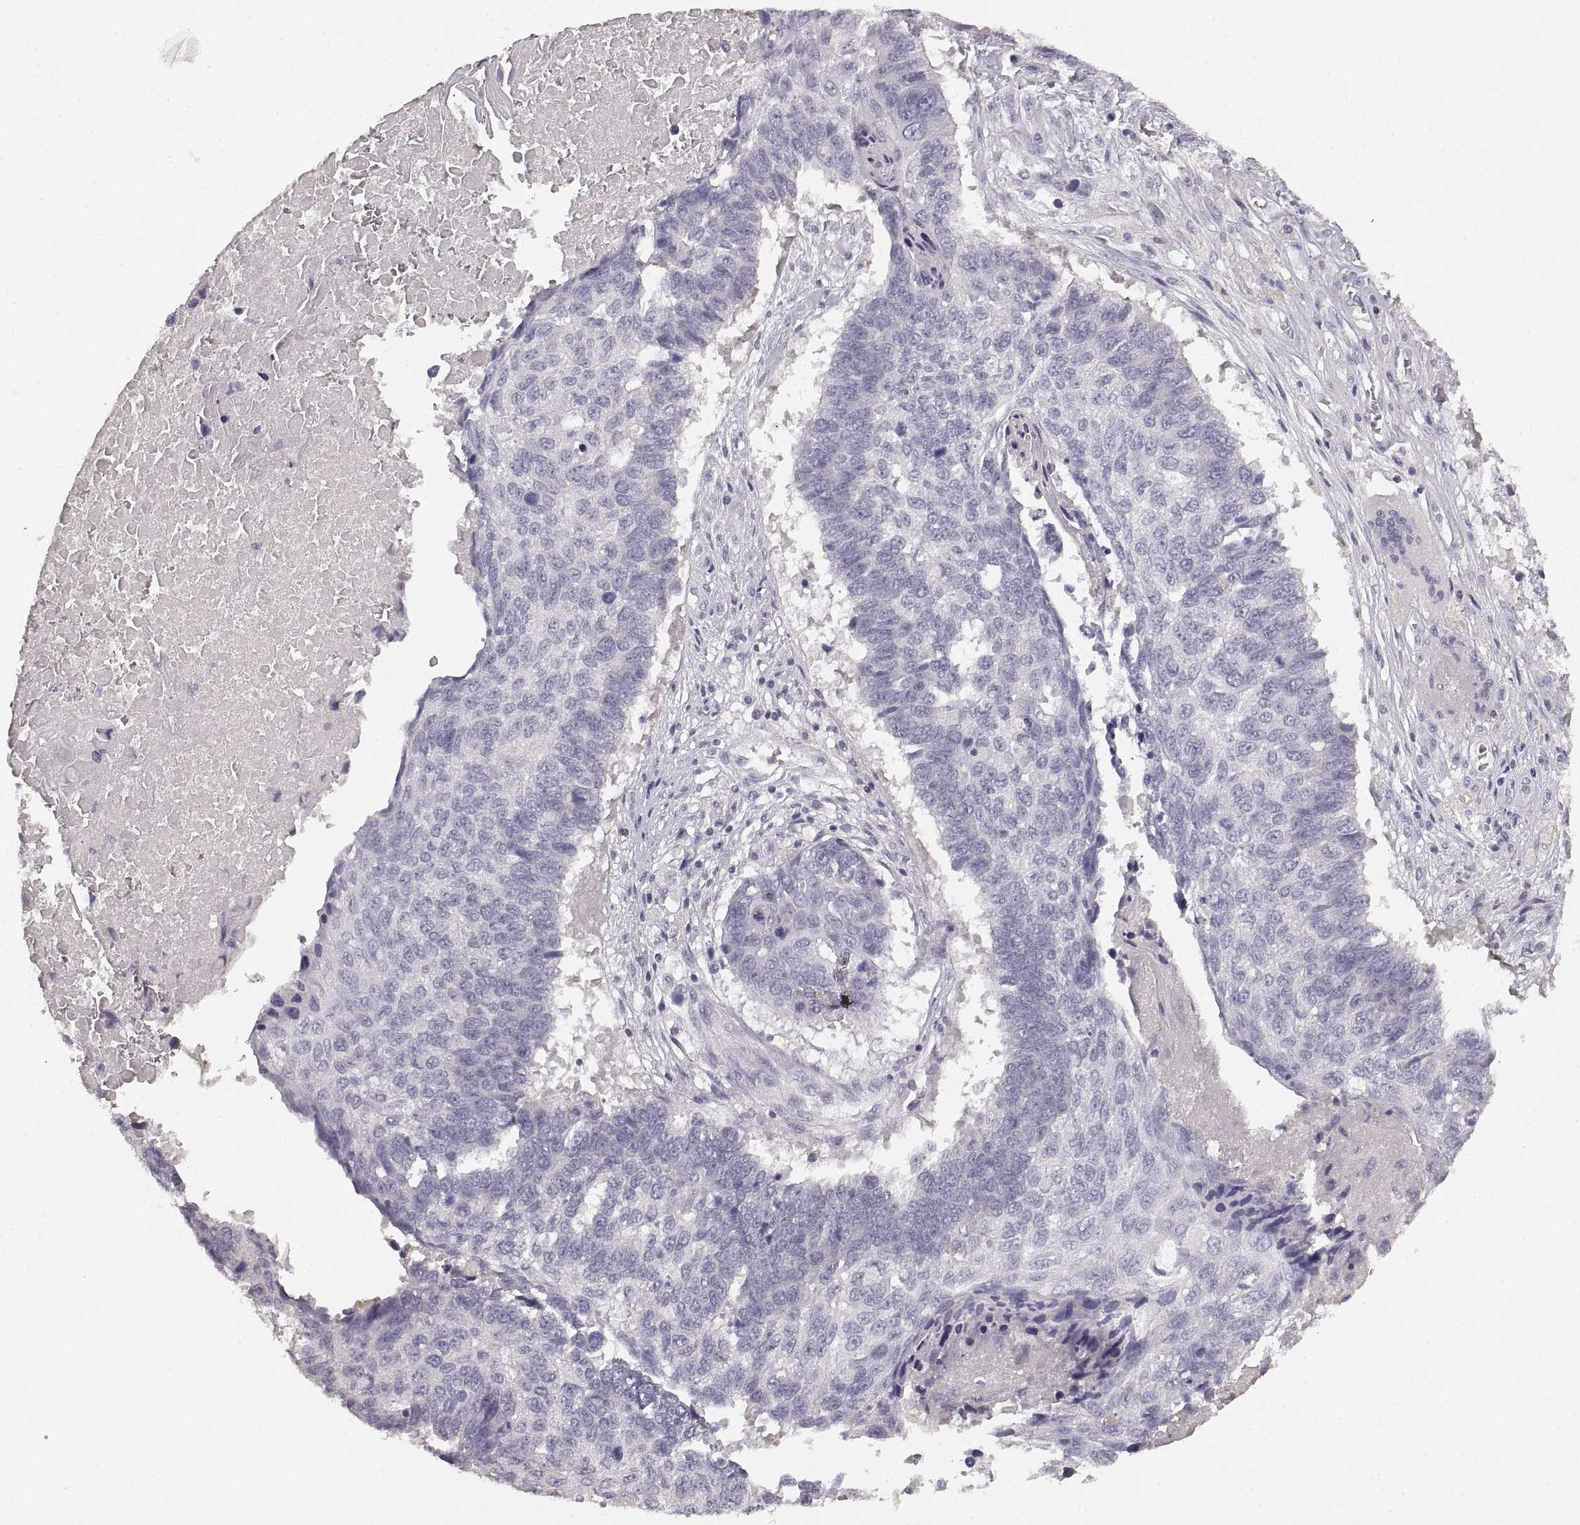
{"staining": {"intensity": "negative", "quantity": "none", "location": "none"}, "tissue": "lung cancer", "cell_type": "Tumor cells", "image_type": "cancer", "snomed": [{"axis": "morphology", "description": "Squamous cell carcinoma, NOS"}, {"axis": "topography", "description": "Lung"}], "caption": "Lung cancer (squamous cell carcinoma) was stained to show a protein in brown. There is no significant expression in tumor cells.", "gene": "RUNDC3A", "patient": {"sex": "male", "age": 73}}